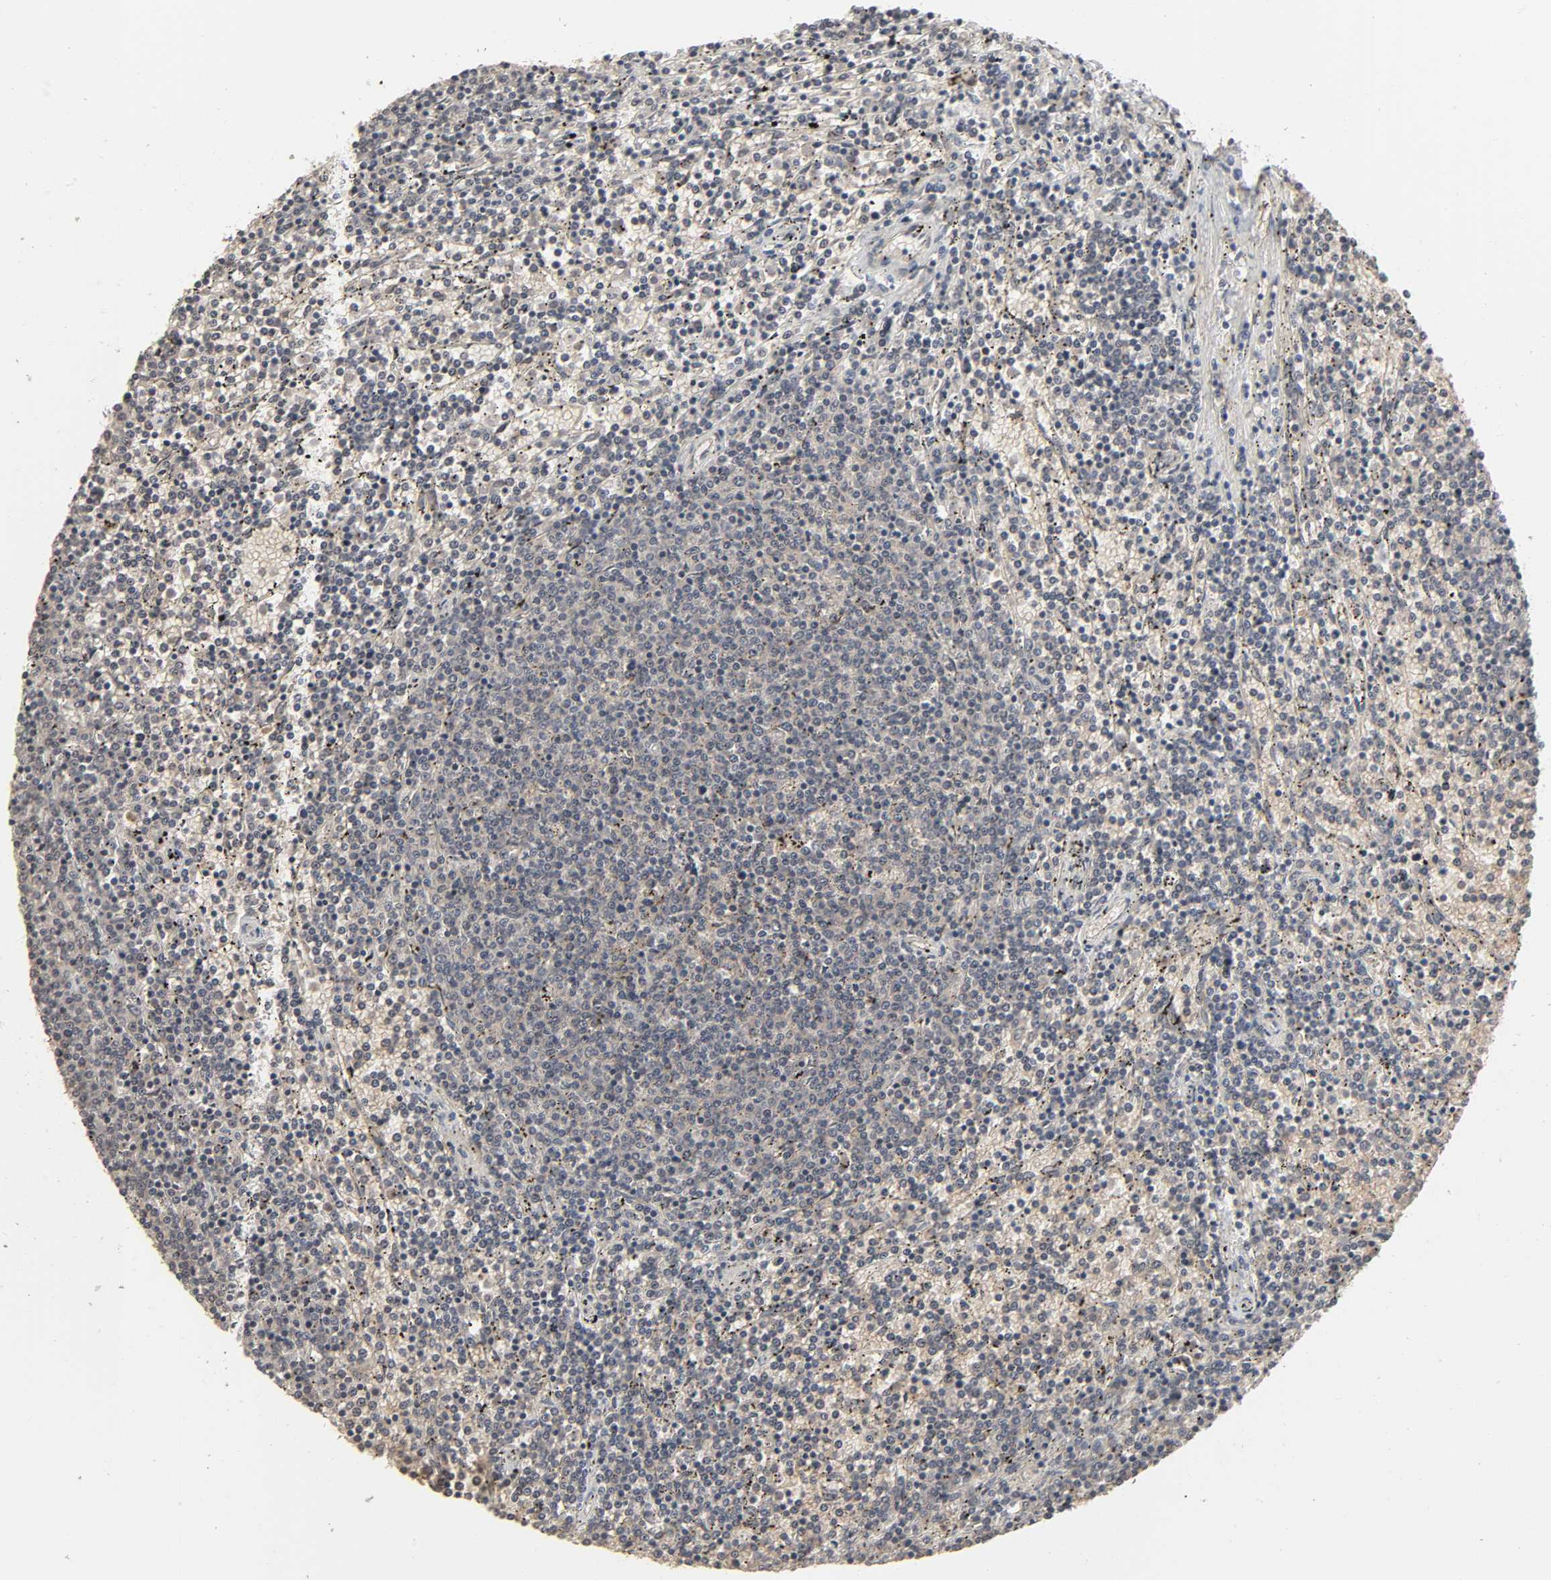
{"staining": {"intensity": "negative", "quantity": "none", "location": "none"}, "tissue": "lymphoma", "cell_type": "Tumor cells", "image_type": "cancer", "snomed": [{"axis": "morphology", "description": "Malignant lymphoma, non-Hodgkin's type, Low grade"}, {"axis": "topography", "description": "Spleen"}], "caption": "The histopathology image demonstrates no significant staining in tumor cells of malignant lymphoma, non-Hodgkin's type (low-grade).", "gene": "ZNF222", "patient": {"sex": "female", "age": 50}}